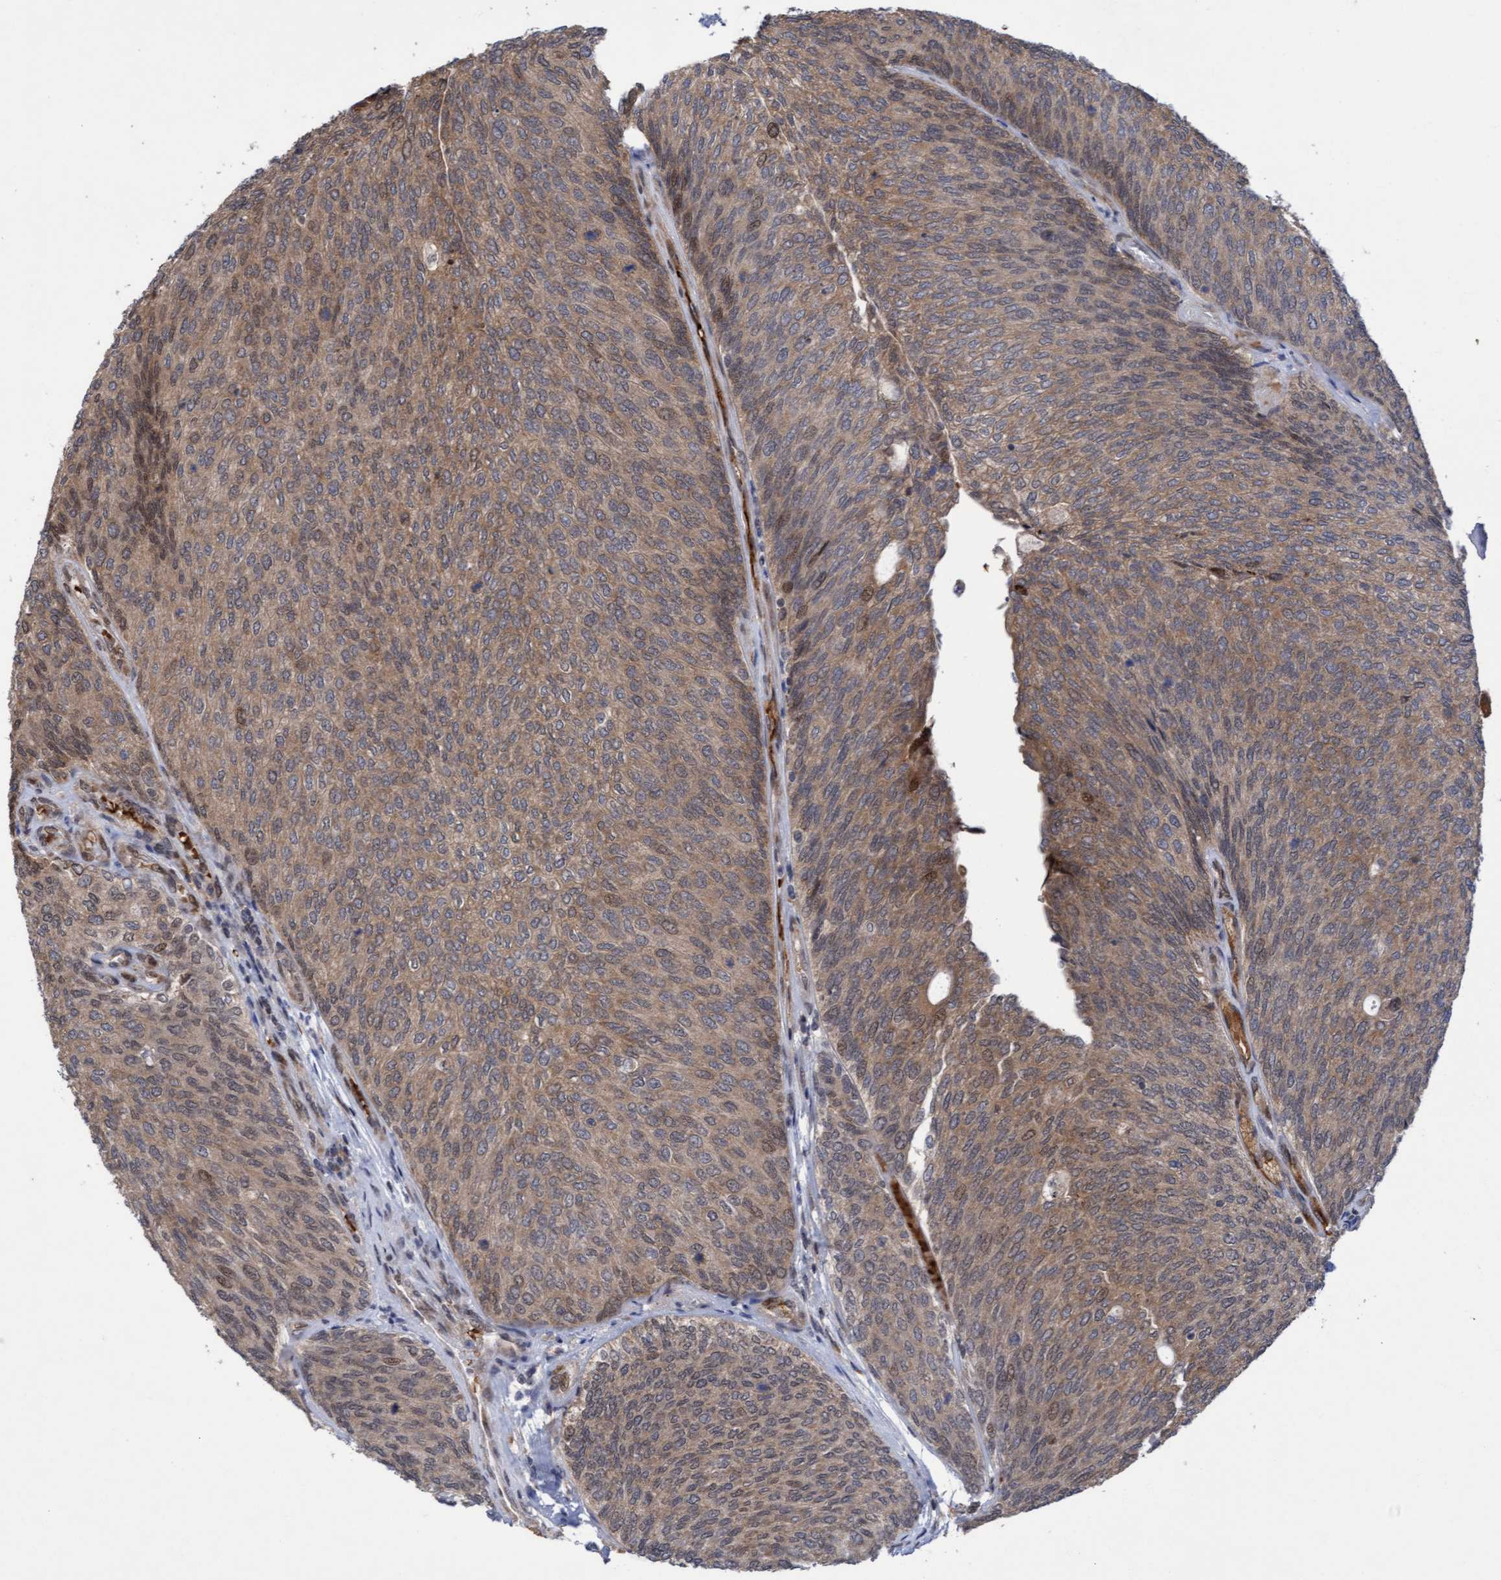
{"staining": {"intensity": "strong", "quantity": "25%-75%", "location": "cytoplasmic/membranous"}, "tissue": "urothelial cancer", "cell_type": "Tumor cells", "image_type": "cancer", "snomed": [{"axis": "morphology", "description": "Urothelial carcinoma, Low grade"}, {"axis": "topography", "description": "Urinary bladder"}], "caption": "Immunohistochemical staining of urothelial cancer displays strong cytoplasmic/membranous protein expression in about 25%-75% of tumor cells. (brown staining indicates protein expression, while blue staining denotes nuclei).", "gene": "TANC2", "patient": {"sex": "female", "age": 79}}